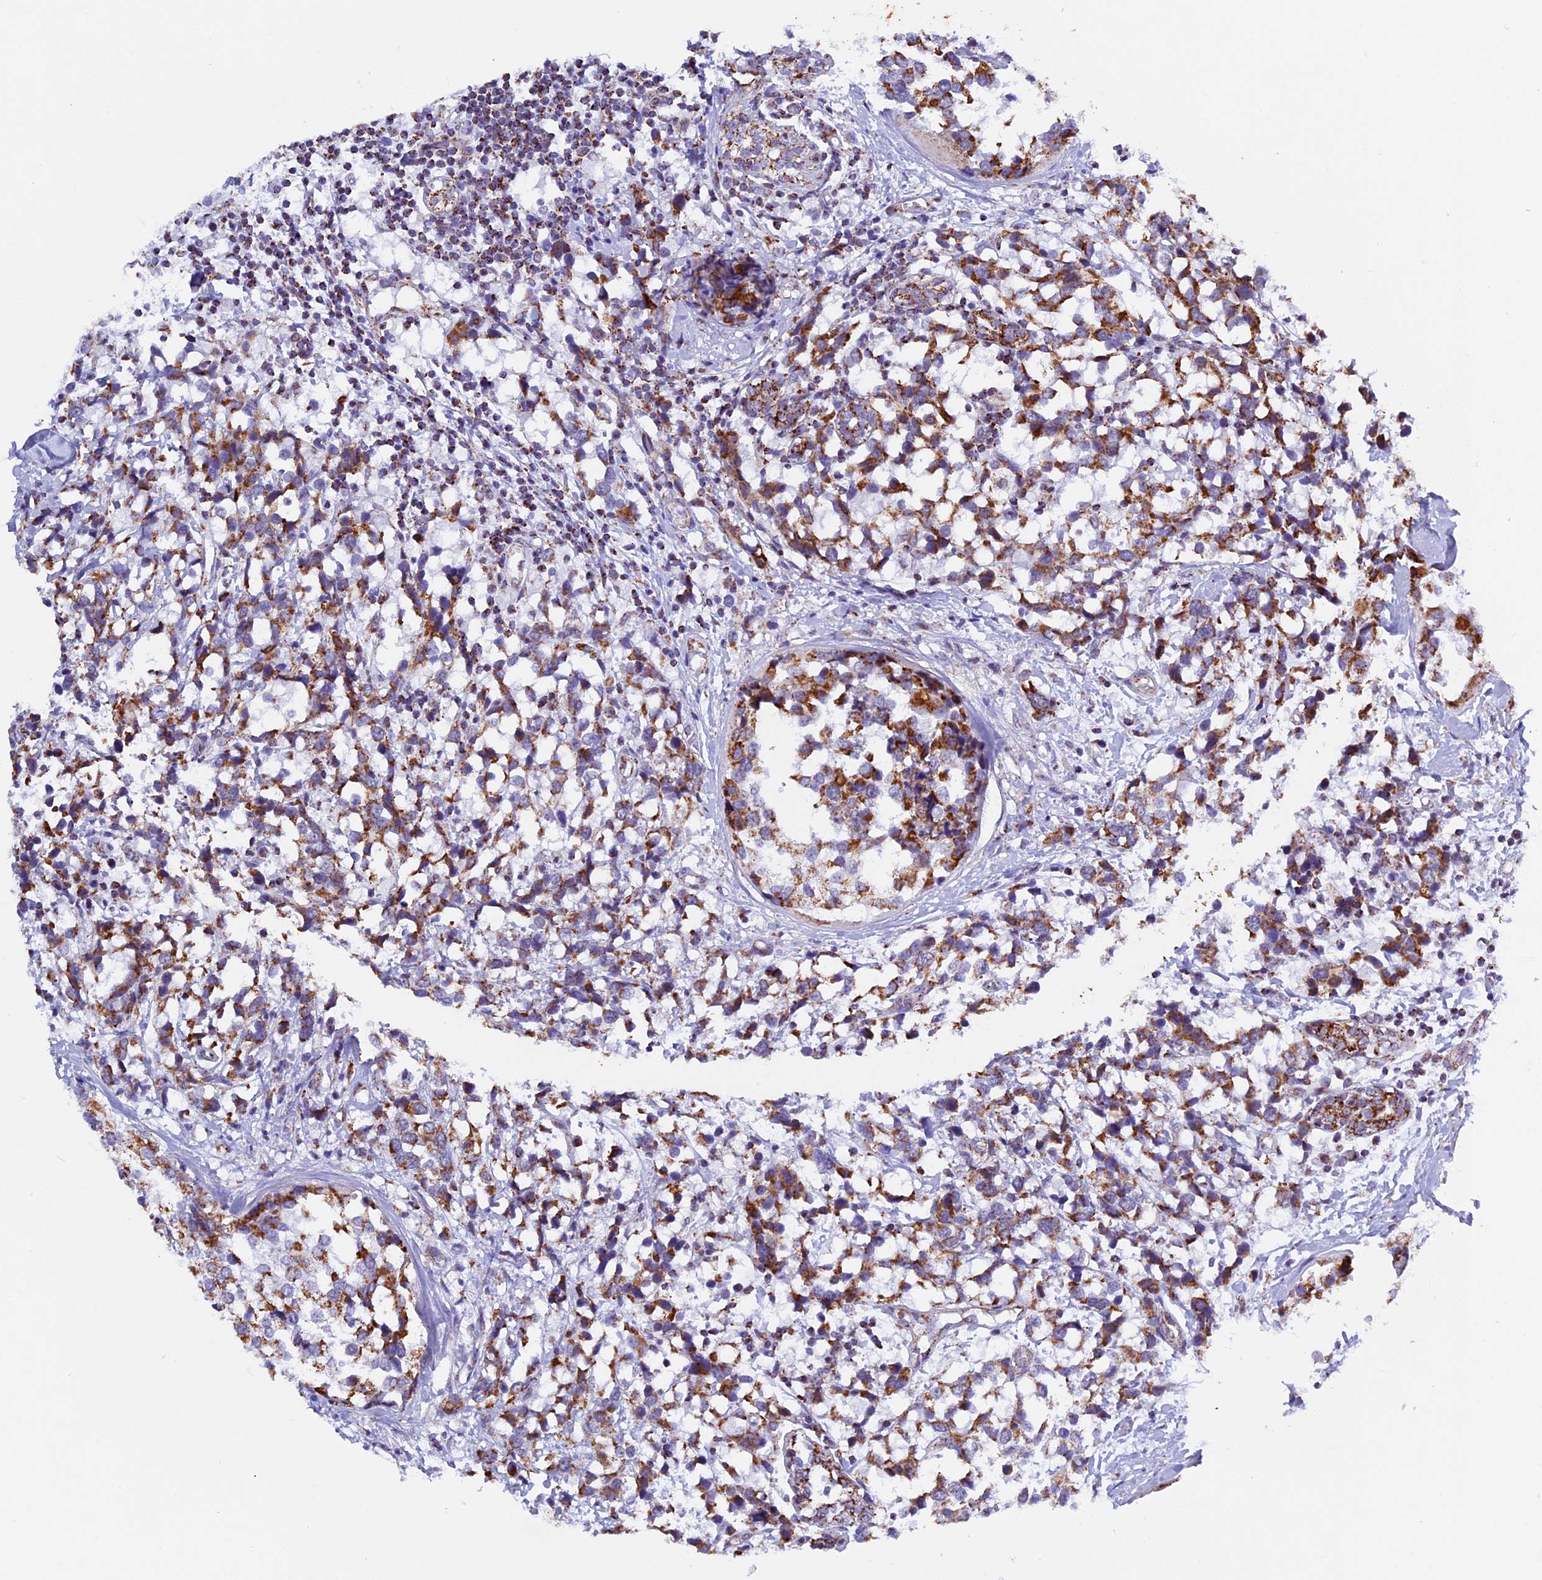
{"staining": {"intensity": "moderate", "quantity": ">75%", "location": "cytoplasmic/membranous"}, "tissue": "breast cancer", "cell_type": "Tumor cells", "image_type": "cancer", "snomed": [{"axis": "morphology", "description": "Lobular carcinoma"}, {"axis": "topography", "description": "Breast"}], "caption": "A medium amount of moderate cytoplasmic/membranous expression is identified in approximately >75% of tumor cells in breast cancer tissue. (Stains: DAB in brown, nuclei in blue, Microscopy: brightfield microscopy at high magnification).", "gene": "TFAM", "patient": {"sex": "female", "age": 59}}